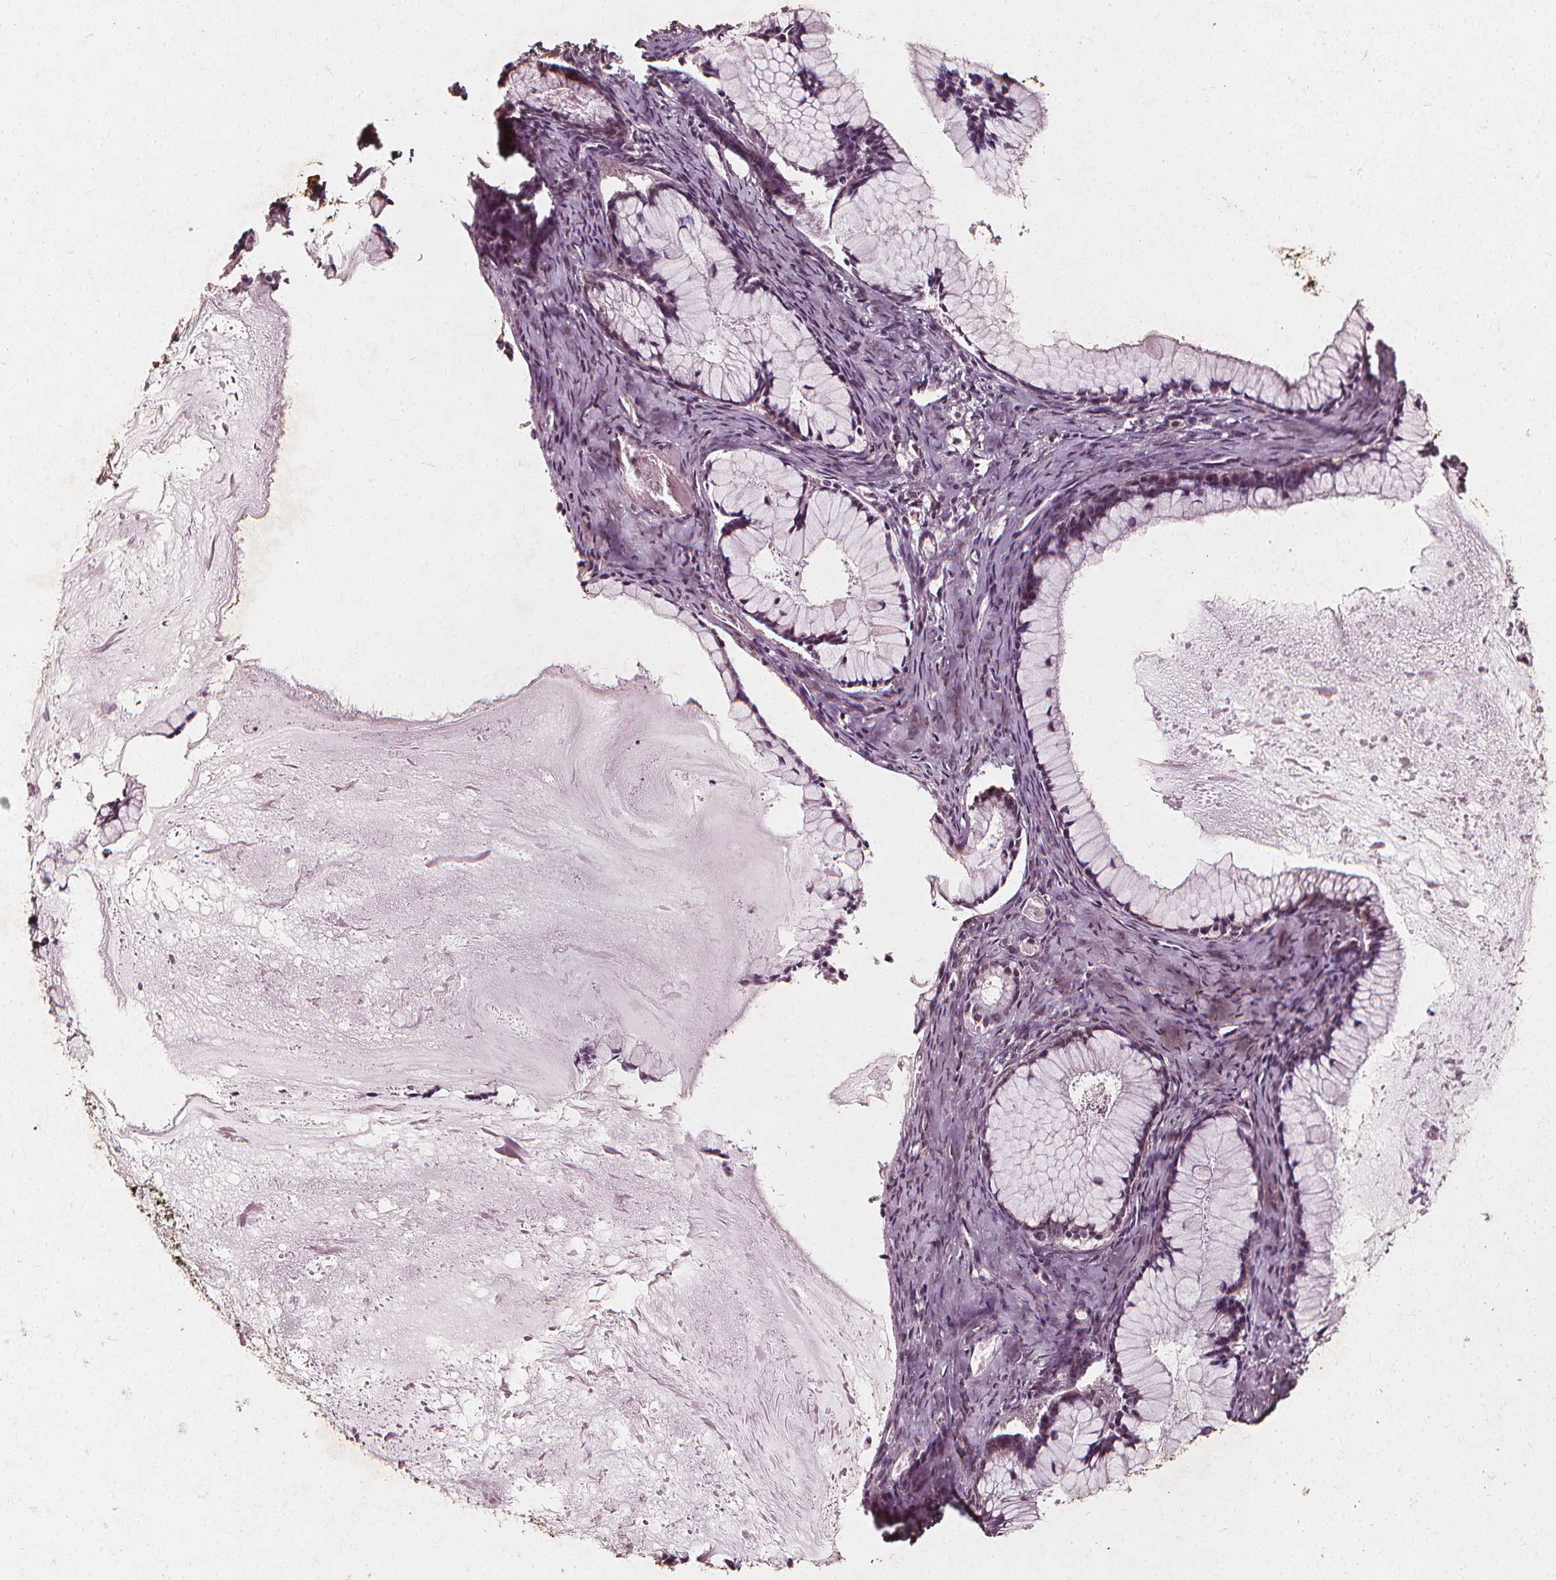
{"staining": {"intensity": "weak", "quantity": "25%-75%", "location": "cytoplasmic/membranous"}, "tissue": "ovarian cancer", "cell_type": "Tumor cells", "image_type": "cancer", "snomed": [{"axis": "morphology", "description": "Cystadenocarcinoma, mucinous, NOS"}, {"axis": "topography", "description": "Ovary"}], "caption": "Immunohistochemical staining of ovarian mucinous cystadenocarcinoma exhibits weak cytoplasmic/membranous protein expression in approximately 25%-75% of tumor cells.", "gene": "ABCA1", "patient": {"sex": "female", "age": 41}}